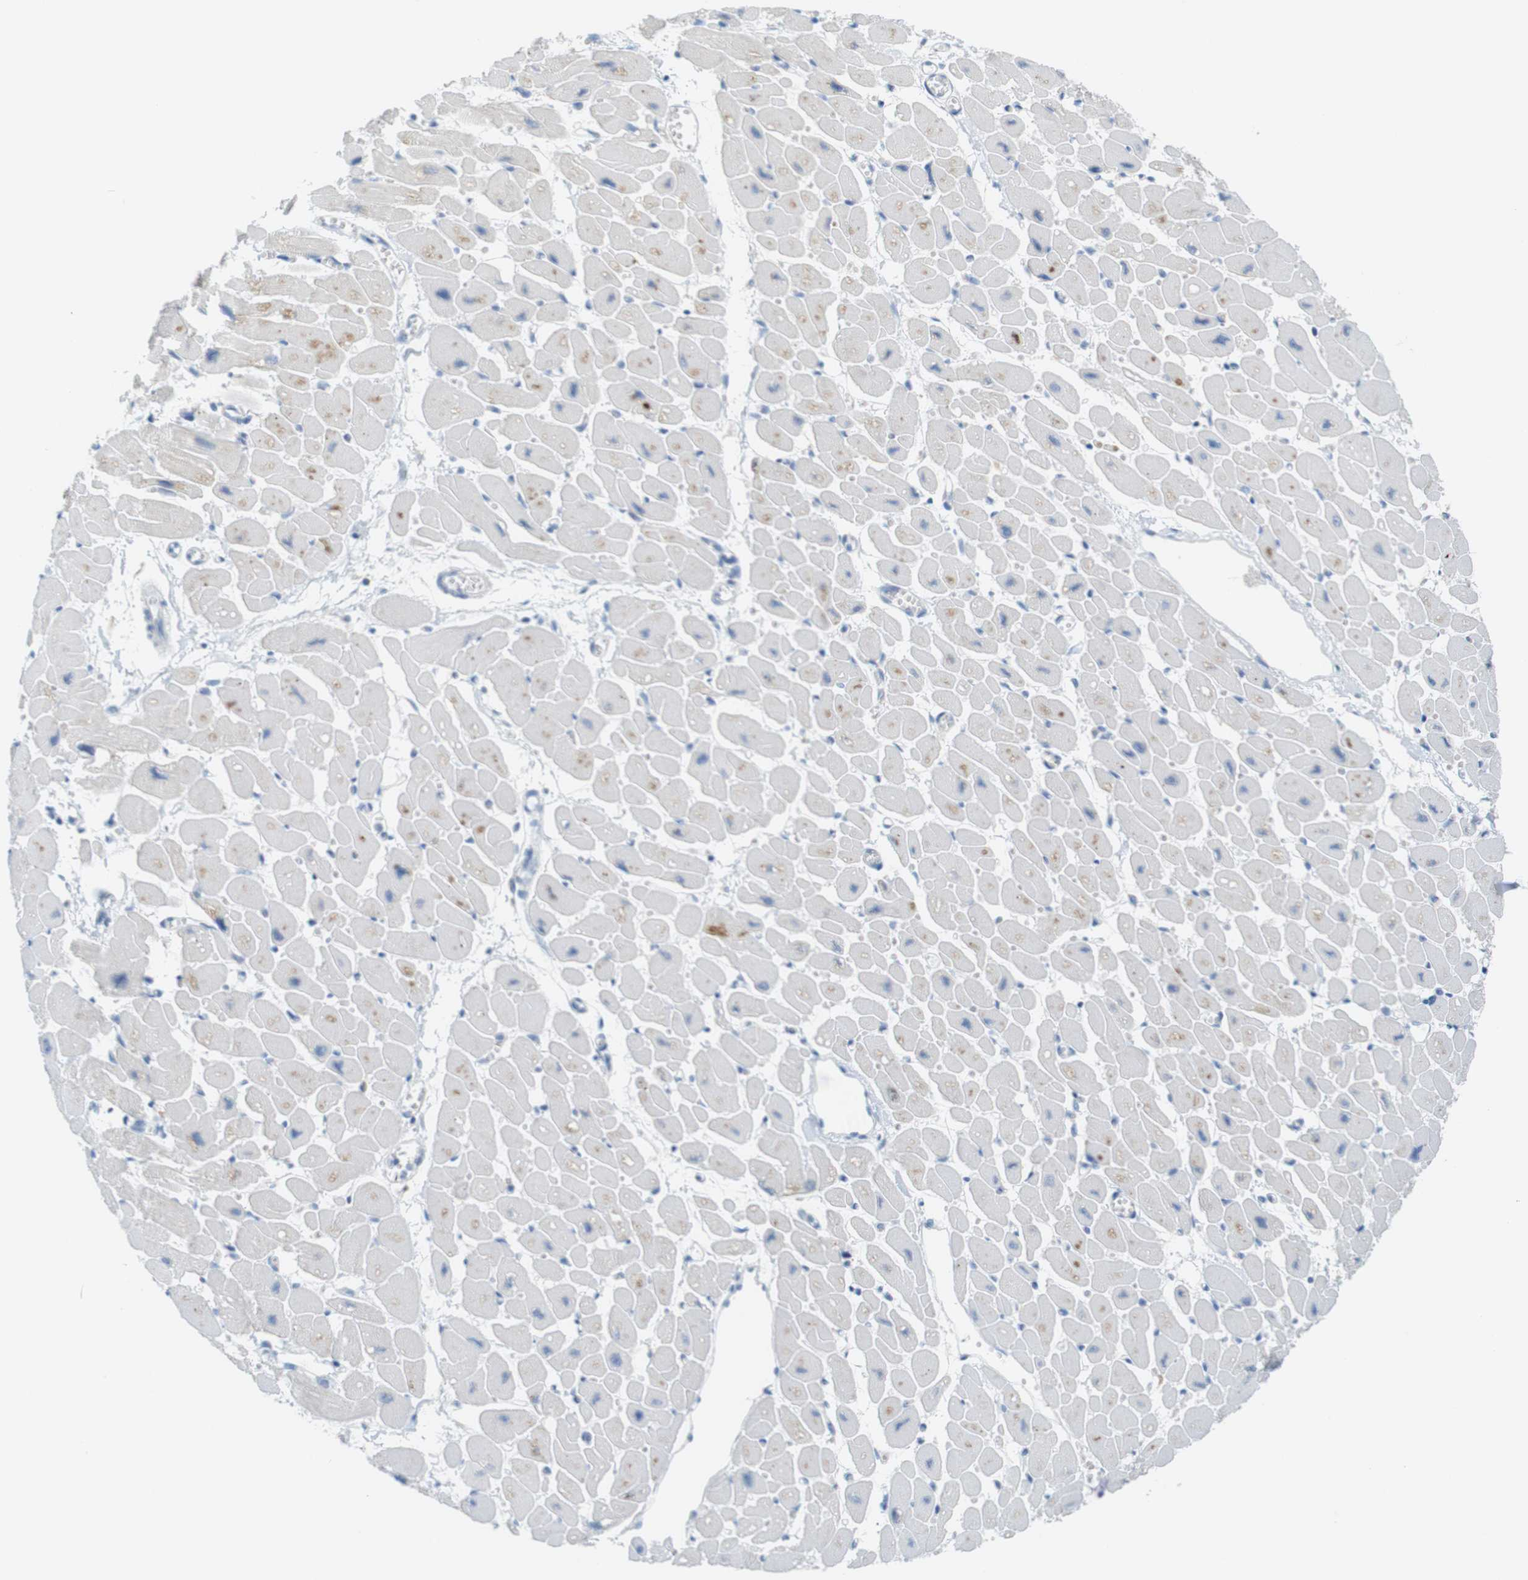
{"staining": {"intensity": "moderate", "quantity": "<25%", "location": "cytoplasmic/membranous"}, "tissue": "heart muscle", "cell_type": "Cardiomyocytes", "image_type": "normal", "snomed": [{"axis": "morphology", "description": "Normal tissue, NOS"}, {"axis": "topography", "description": "Heart"}], "caption": "Immunohistochemistry (DAB (3,3'-diaminobenzidine)) staining of unremarkable human heart muscle displays moderate cytoplasmic/membranous protein staining in approximately <25% of cardiomyocytes.", "gene": "YIPF1", "patient": {"sex": "female", "age": 54}}